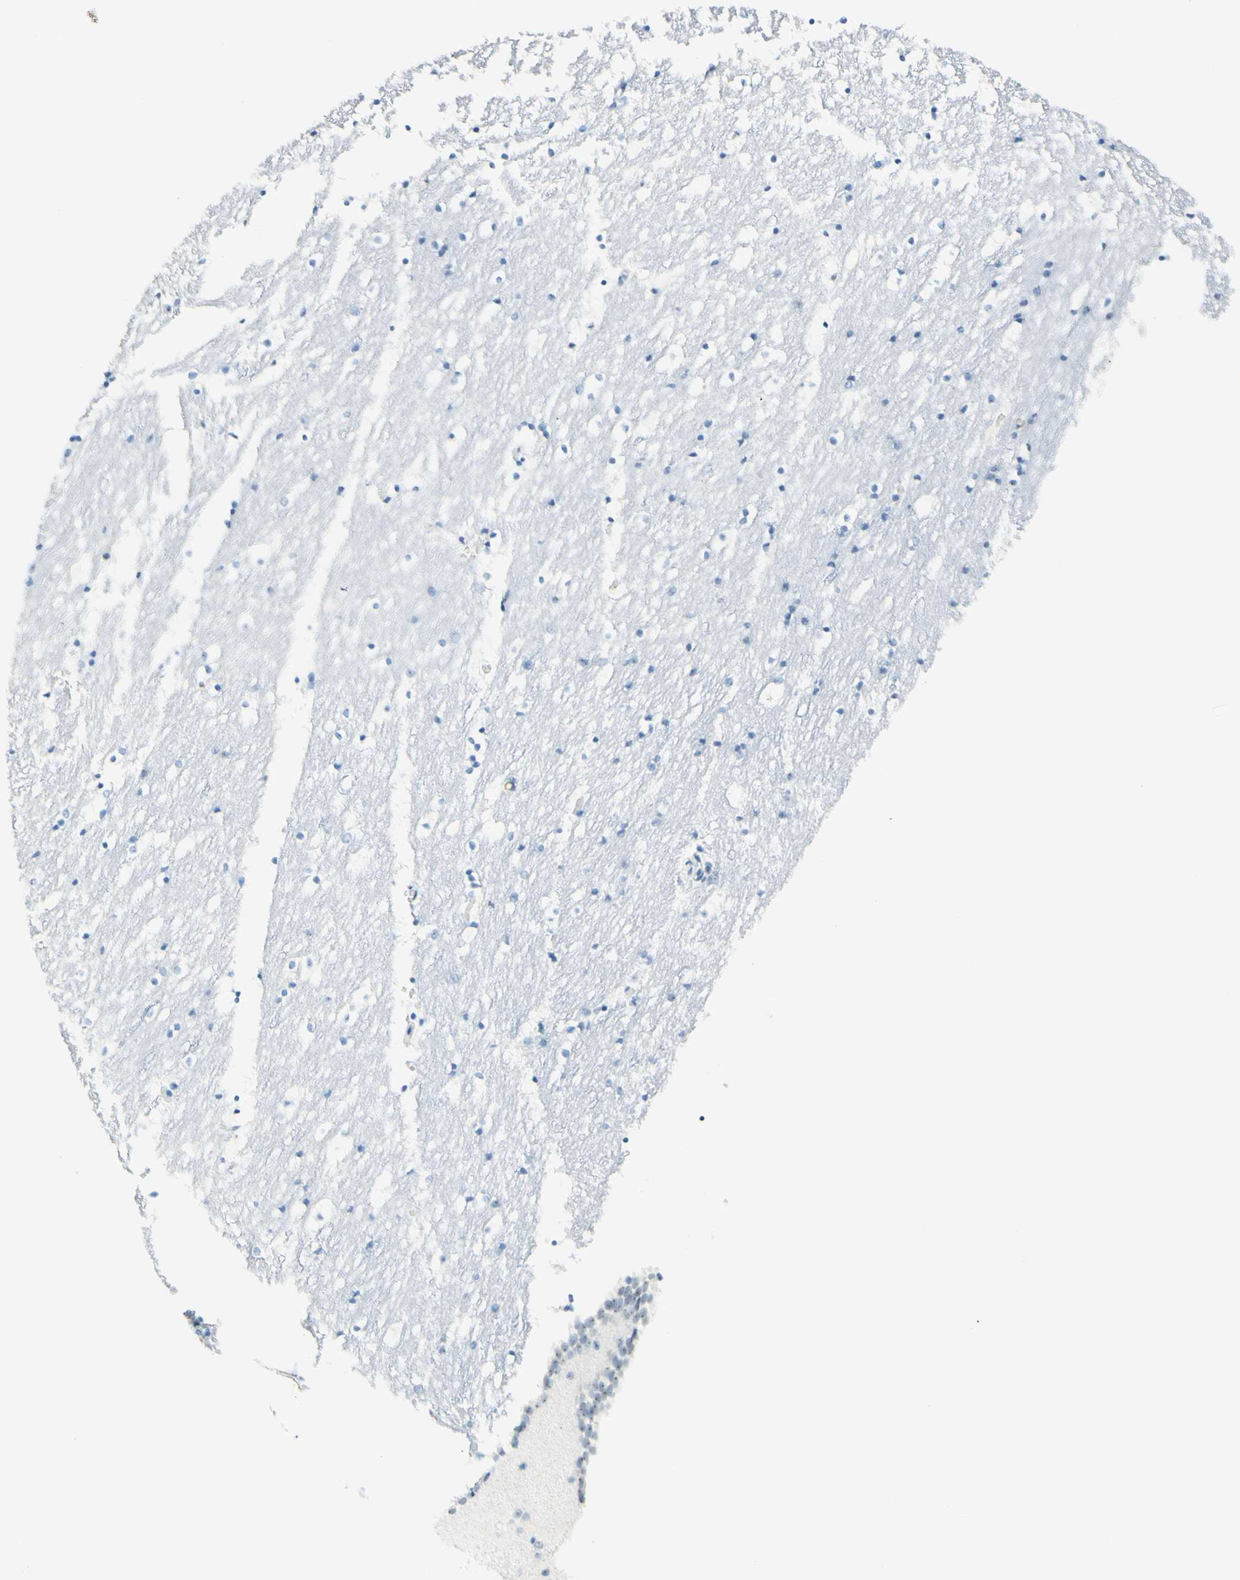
{"staining": {"intensity": "negative", "quantity": "none", "location": "none"}, "tissue": "caudate", "cell_type": "Glial cells", "image_type": "normal", "snomed": [{"axis": "morphology", "description": "Normal tissue, NOS"}, {"axis": "topography", "description": "Lateral ventricle wall"}], "caption": "A high-resolution photomicrograph shows immunohistochemistry (IHC) staining of normal caudate, which reveals no significant staining in glial cells.", "gene": "FMR1NB", "patient": {"sex": "male", "age": 45}}